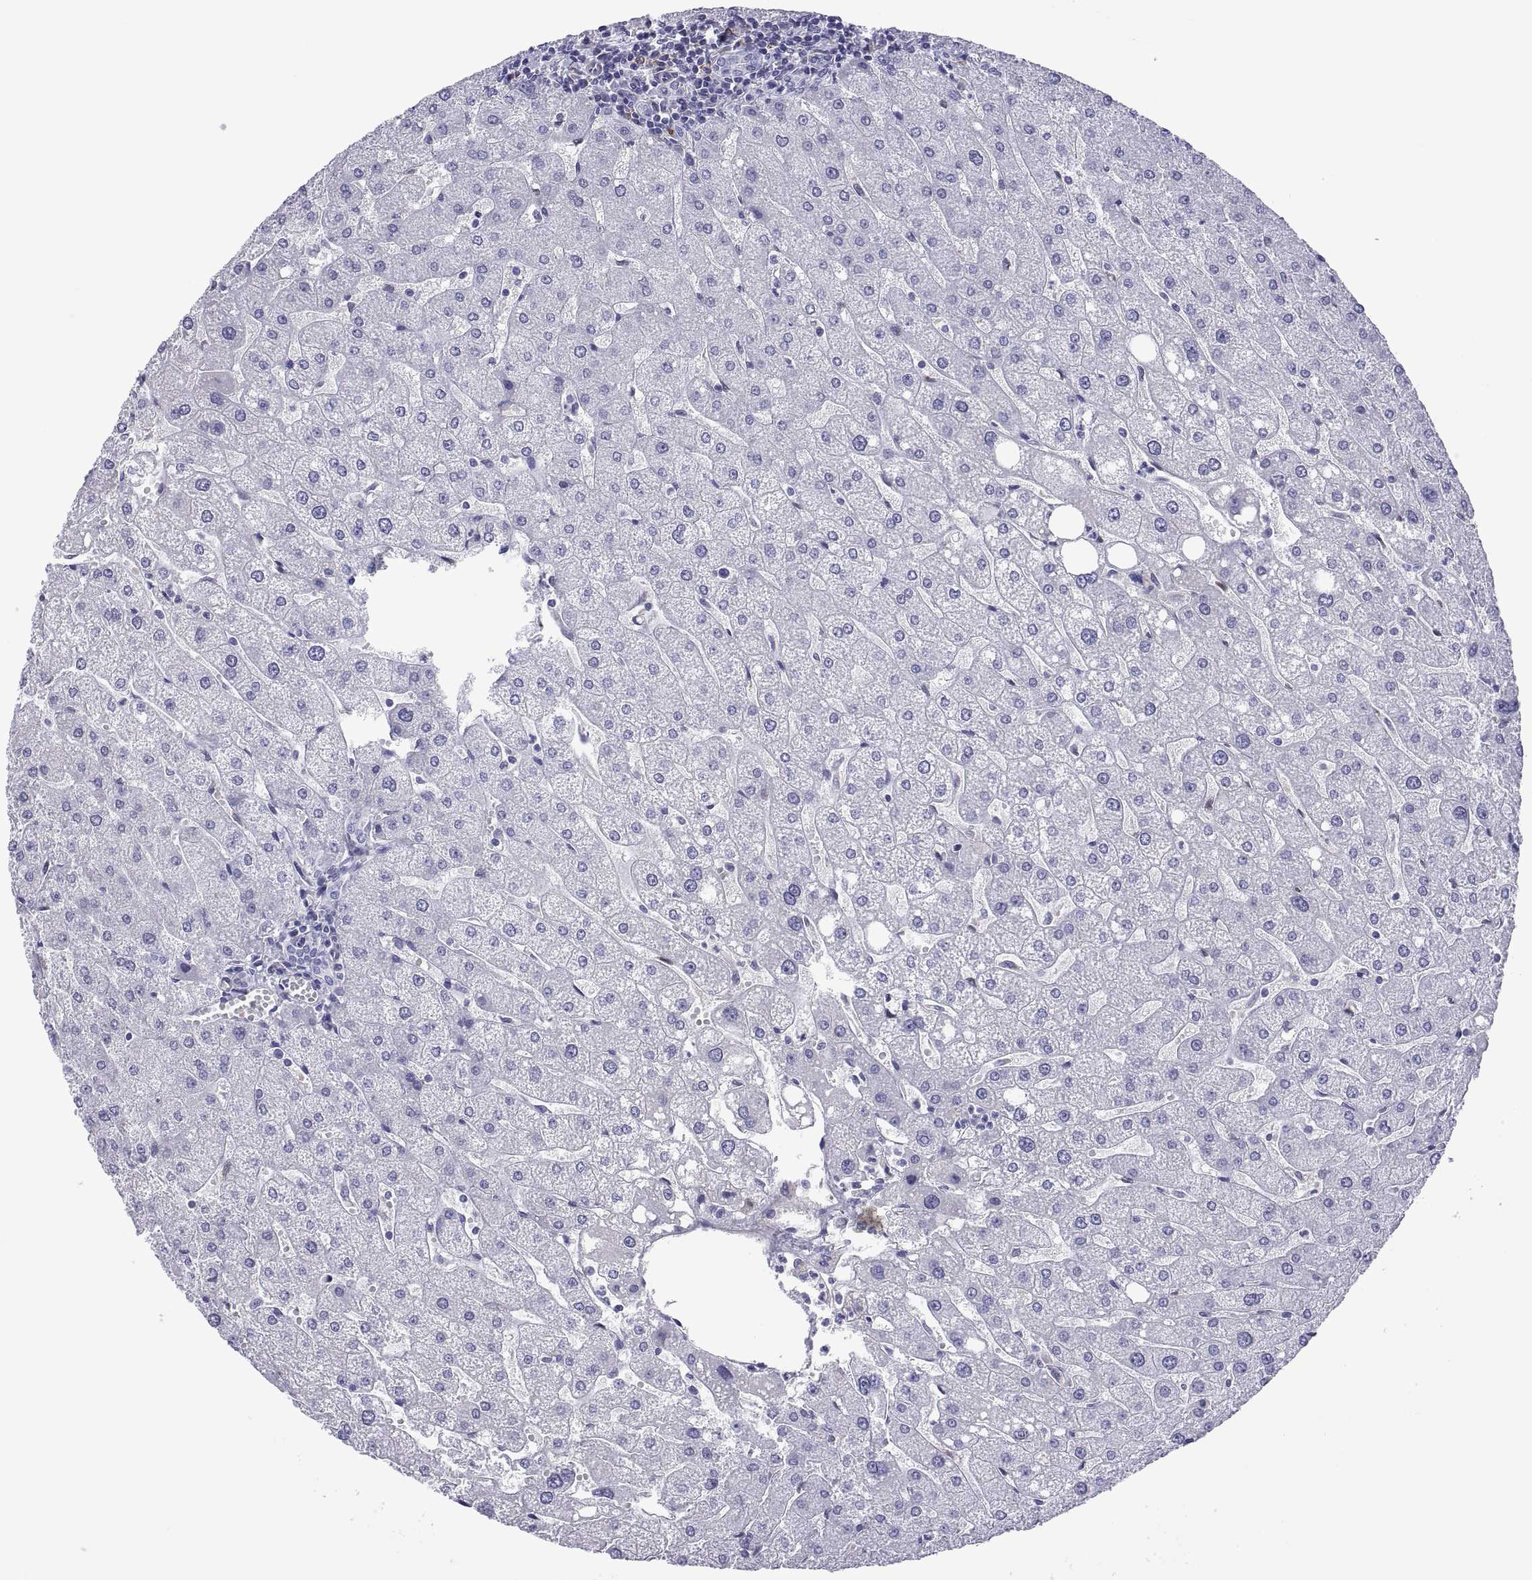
{"staining": {"intensity": "negative", "quantity": "none", "location": "none"}, "tissue": "liver", "cell_type": "Cholangiocytes", "image_type": "normal", "snomed": [{"axis": "morphology", "description": "Normal tissue, NOS"}, {"axis": "topography", "description": "Liver"}], "caption": "This is an IHC micrograph of unremarkable human liver. There is no staining in cholangiocytes.", "gene": "CHCT1", "patient": {"sex": "male", "age": 67}}